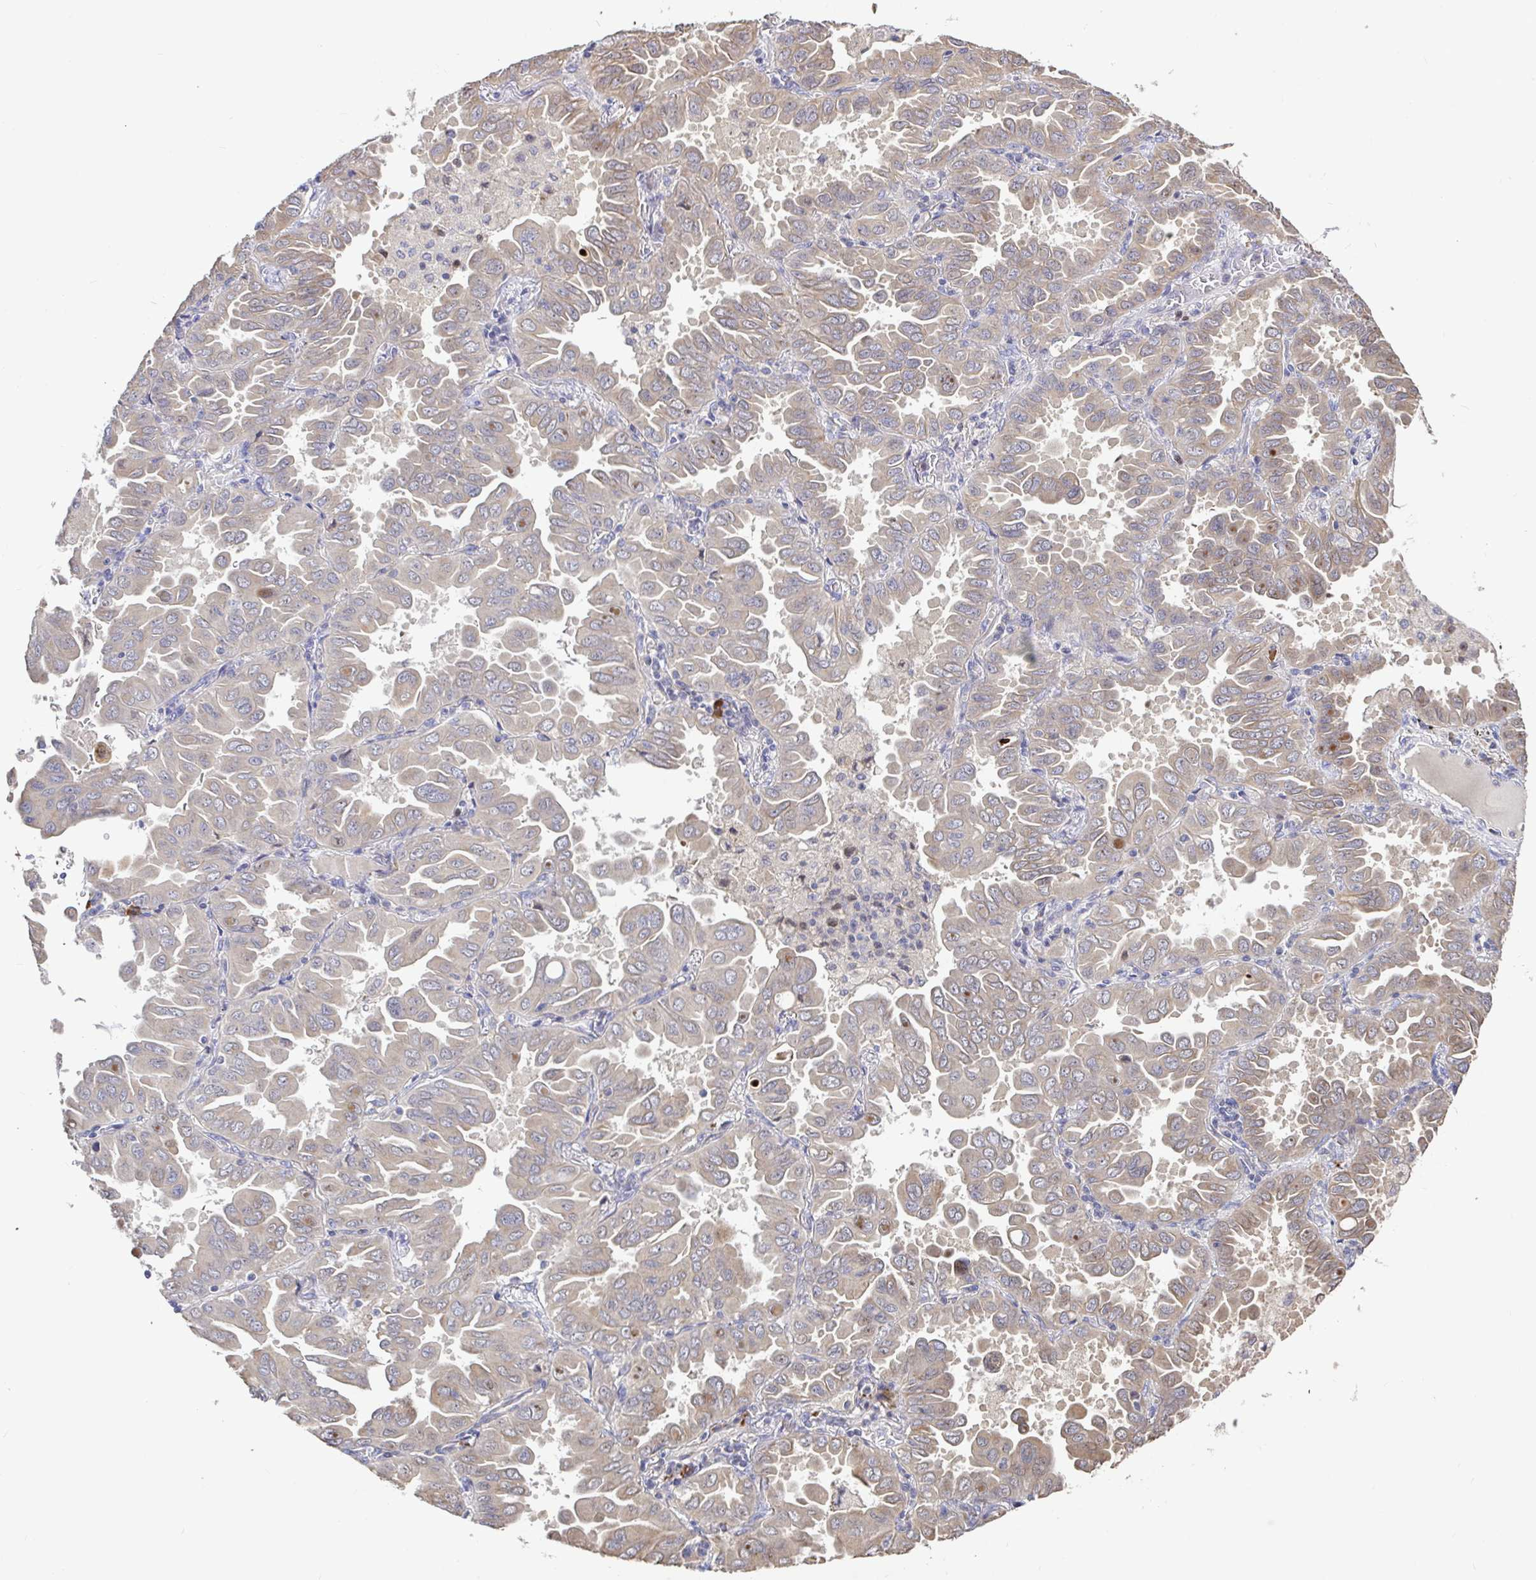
{"staining": {"intensity": "weak", "quantity": "<25%", "location": "cytoplasmic/membranous"}, "tissue": "lung cancer", "cell_type": "Tumor cells", "image_type": "cancer", "snomed": [{"axis": "morphology", "description": "Adenocarcinoma, NOS"}, {"axis": "topography", "description": "Lung"}], "caption": "A high-resolution image shows IHC staining of adenocarcinoma (lung), which shows no significant staining in tumor cells.", "gene": "ELP1", "patient": {"sex": "male", "age": 64}}